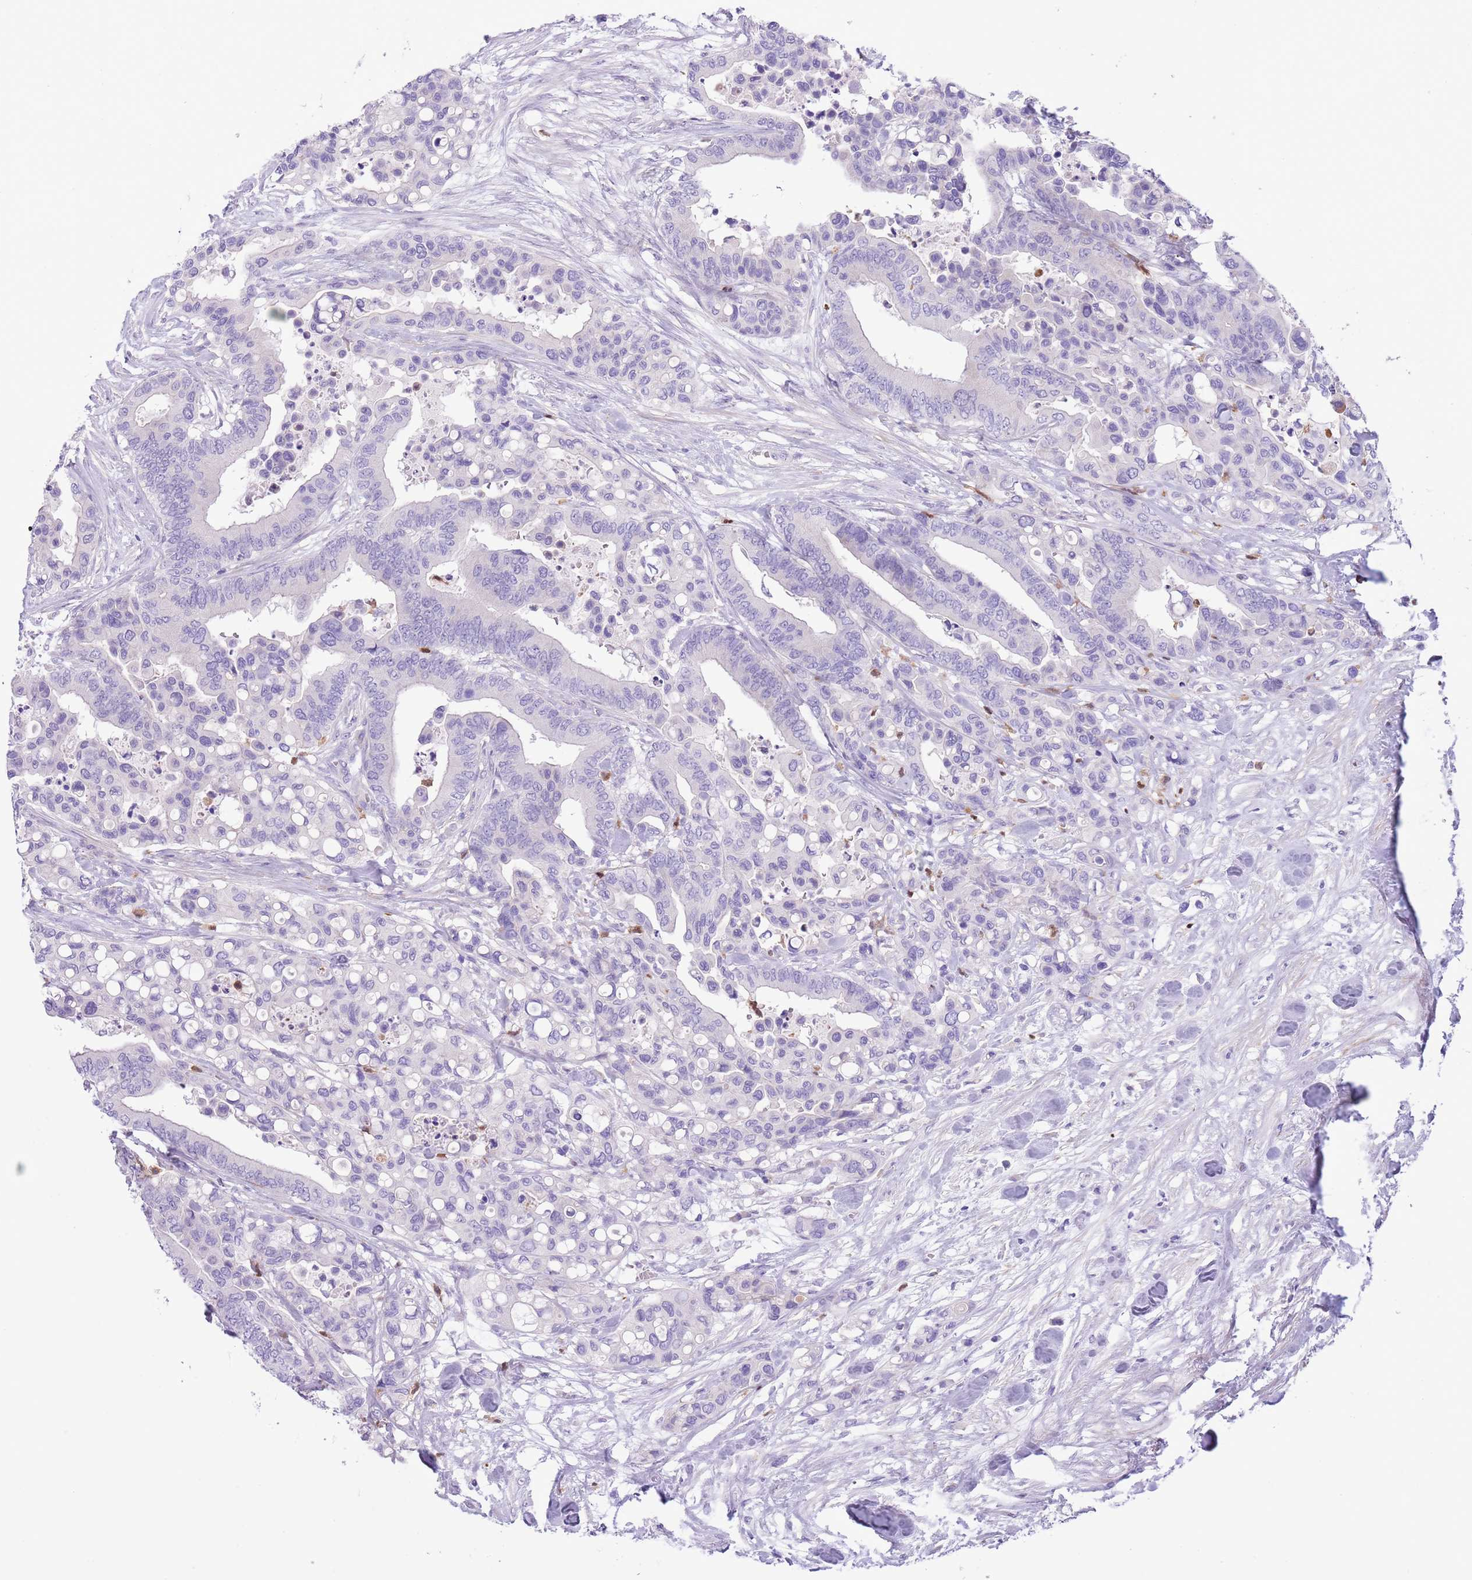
{"staining": {"intensity": "negative", "quantity": "none", "location": "none"}, "tissue": "colorectal cancer", "cell_type": "Tumor cells", "image_type": "cancer", "snomed": [{"axis": "morphology", "description": "Adenocarcinoma, NOS"}, {"axis": "topography", "description": "Colon"}], "caption": "Tumor cells are negative for protein expression in human colorectal cancer.", "gene": "OR6M1", "patient": {"sex": "male", "age": 82}}